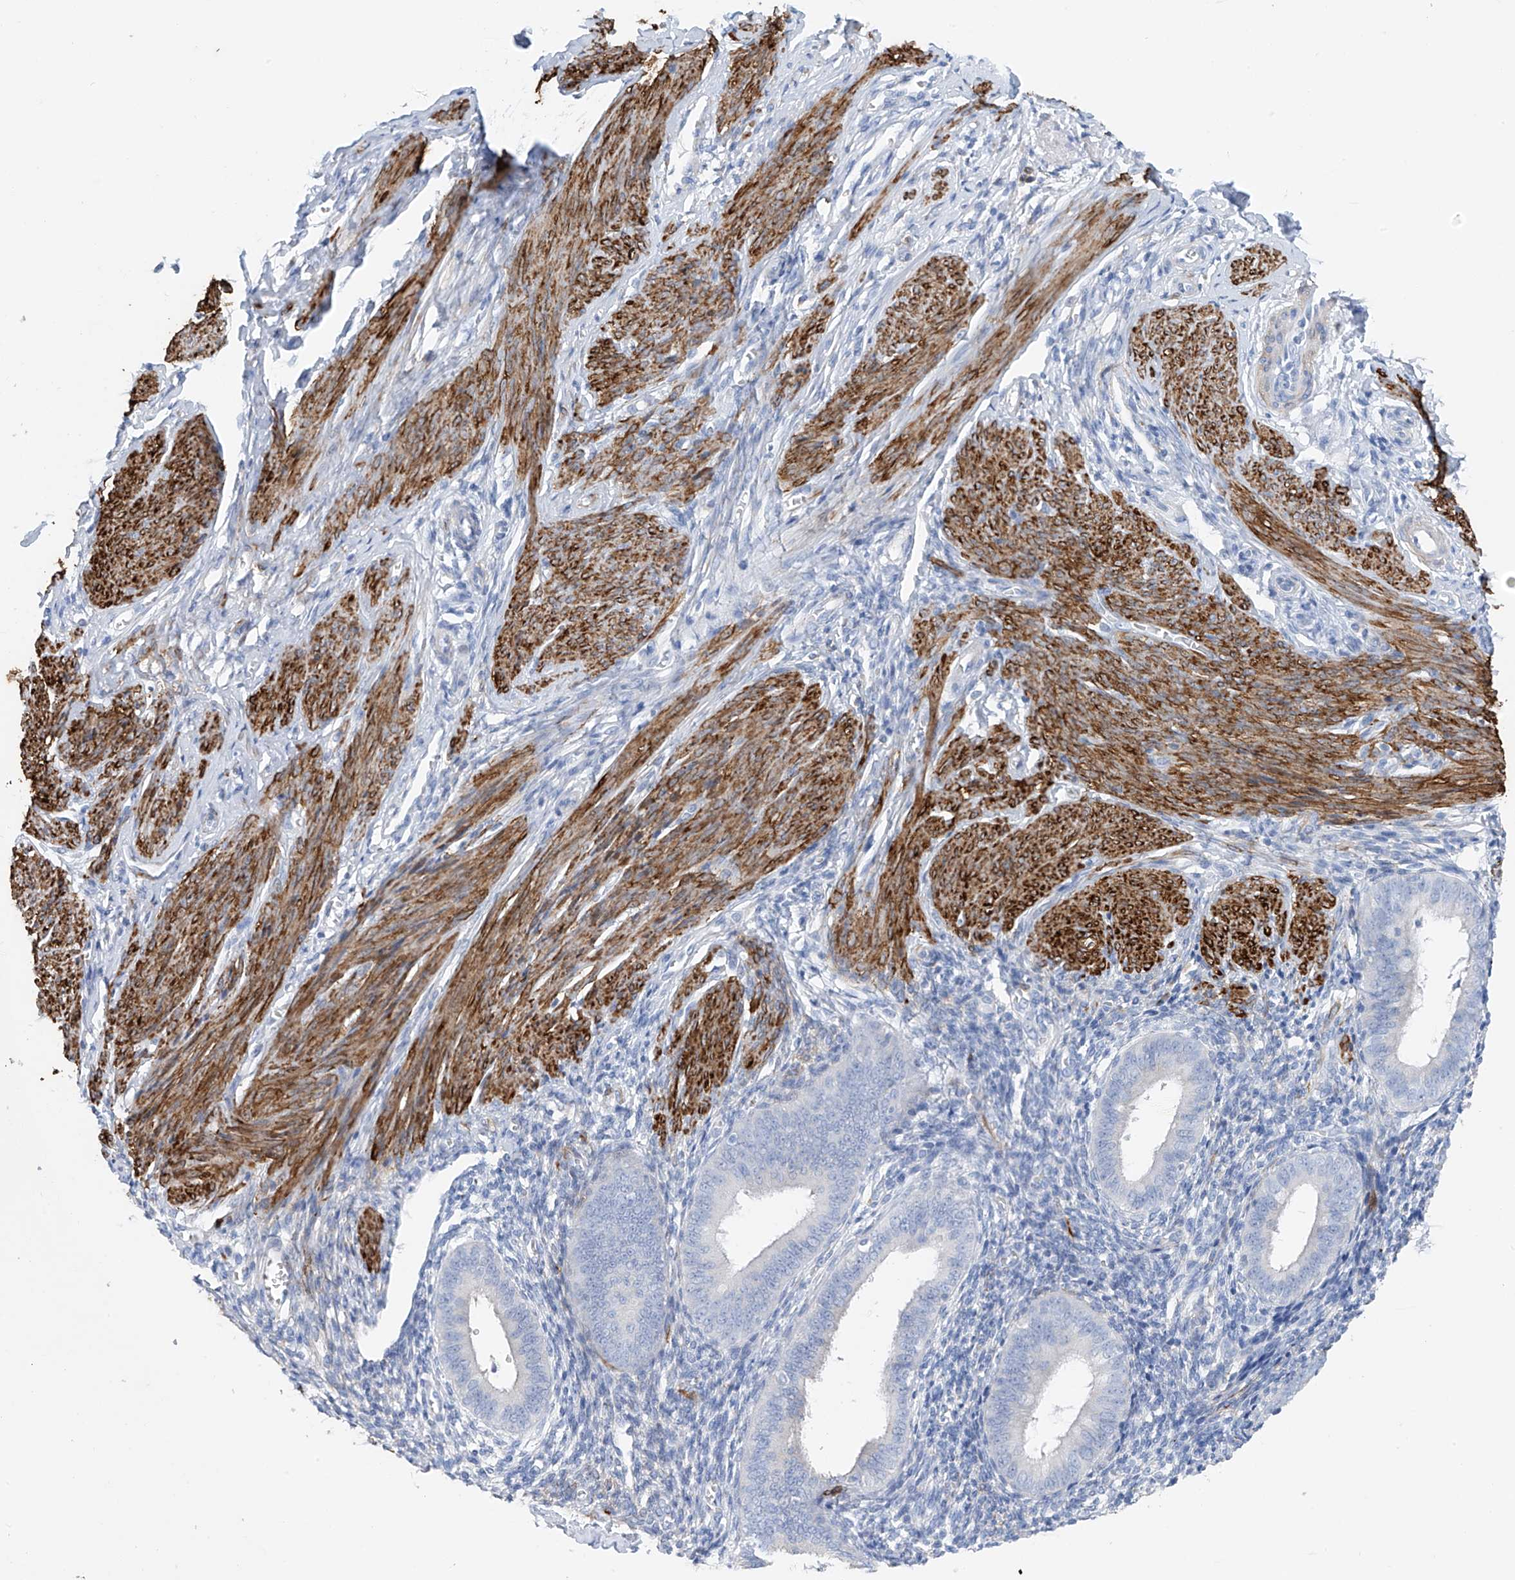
{"staining": {"intensity": "negative", "quantity": "none", "location": "none"}, "tissue": "endometrium", "cell_type": "Cells in endometrial stroma", "image_type": "normal", "snomed": [{"axis": "morphology", "description": "Normal tissue, NOS"}, {"axis": "topography", "description": "Uterus"}, {"axis": "topography", "description": "Endometrium"}], "caption": "This is an immunohistochemistry histopathology image of normal human endometrium. There is no expression in cells in endometrial stroma.", "gene": "GLMP", "patient": {"sex": "female", "age": 48}}